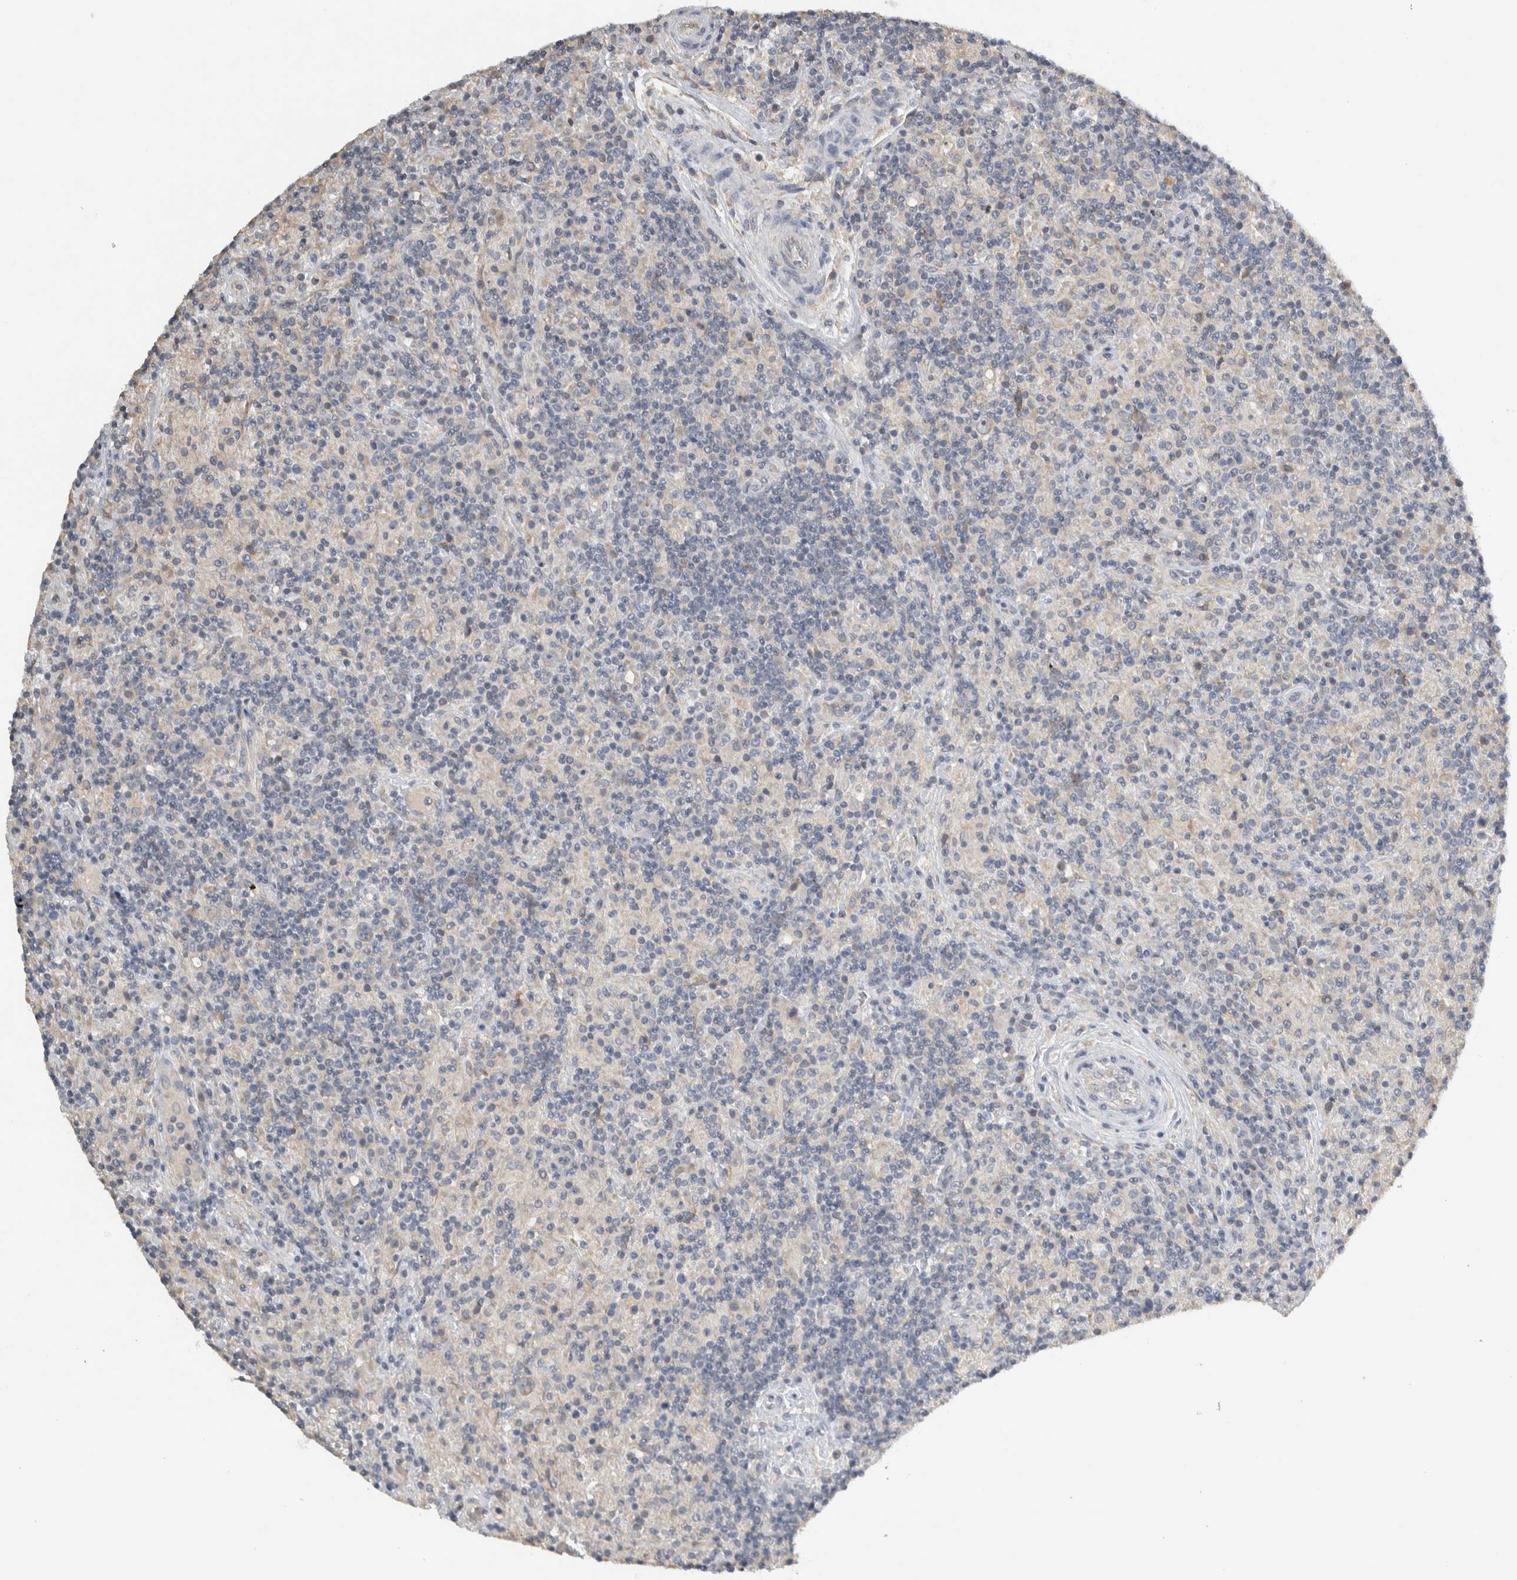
{"staining": {"intensity": "negative", "quantity": "none", "location": "none"}, "tissue": "lymphoma", "cell_type": "Tumor cells", "image_type": "cancer", "snomed": [{"axis": "morphology", "description": "Hodgkin's disease, NOS"}, {"axis": "topography", "description": "Lymph node"}], "caption": "Immunohistochemistry (IHC) micrograph of human lymphoma stained for a protein (brown), which shows no positivity in tumor cells.", "gene": "EIF3H", "patient": {"sex": "male", "age": 70}}